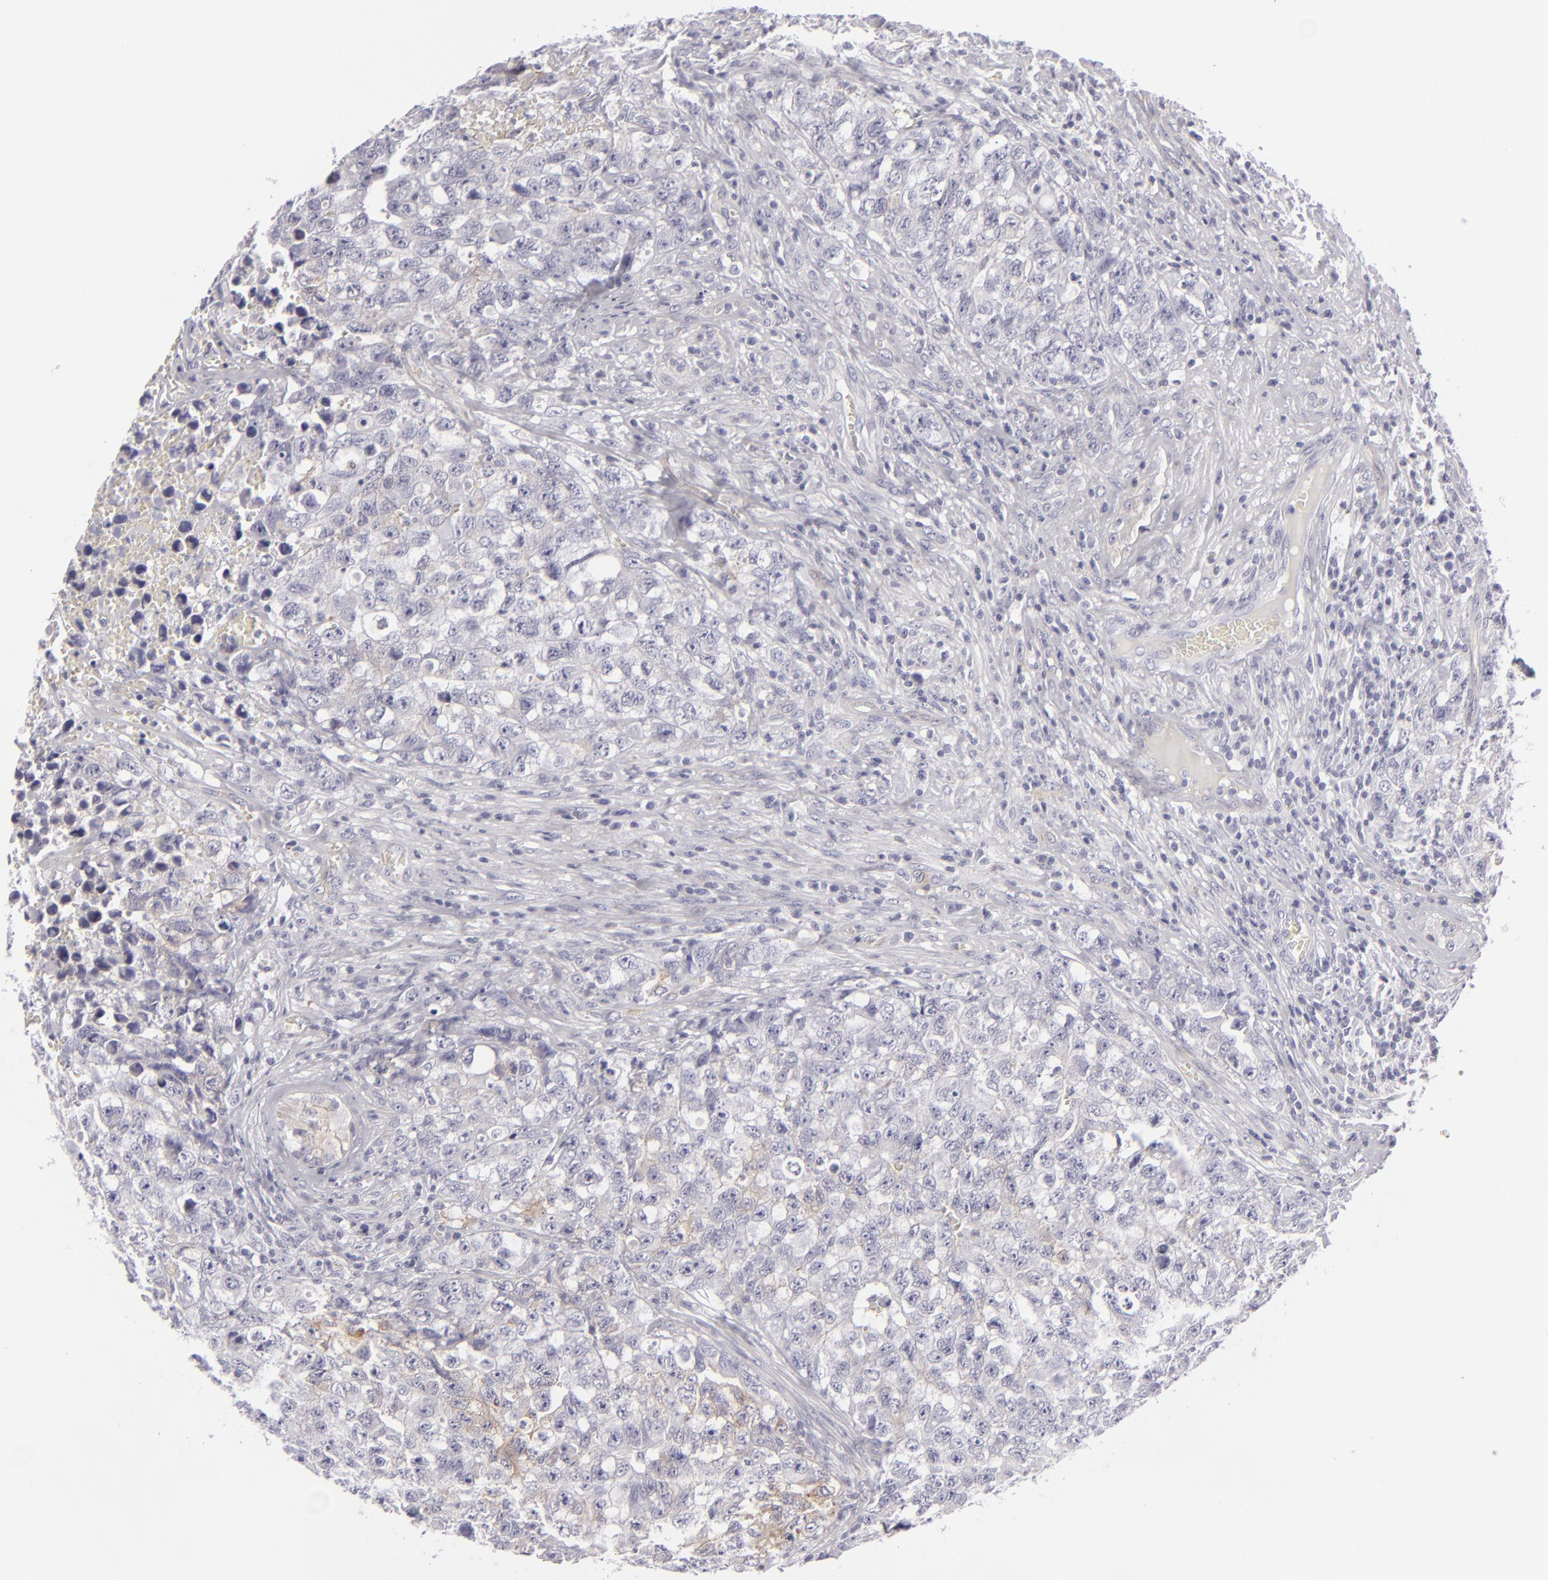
{"staining": {"intensity": "weak", "quantity": "<25%", "location": "cytoplasmic/membranous"}, "tissue": "testis cancer", "cell_type": "Tumor cells", "image_type": "cancer", "snomed": [{"axis": "morphology", "description": "Carcinoma, Embryonal, NOS"}, {"axis": "topography", "description": "Testis"}], "caption": "Testis embryonal carcinoma stained for a protein using IHC reveals no positivity tumor cells.", "gene": "JUP", "patient": {"sex": "male", "age": 31}}